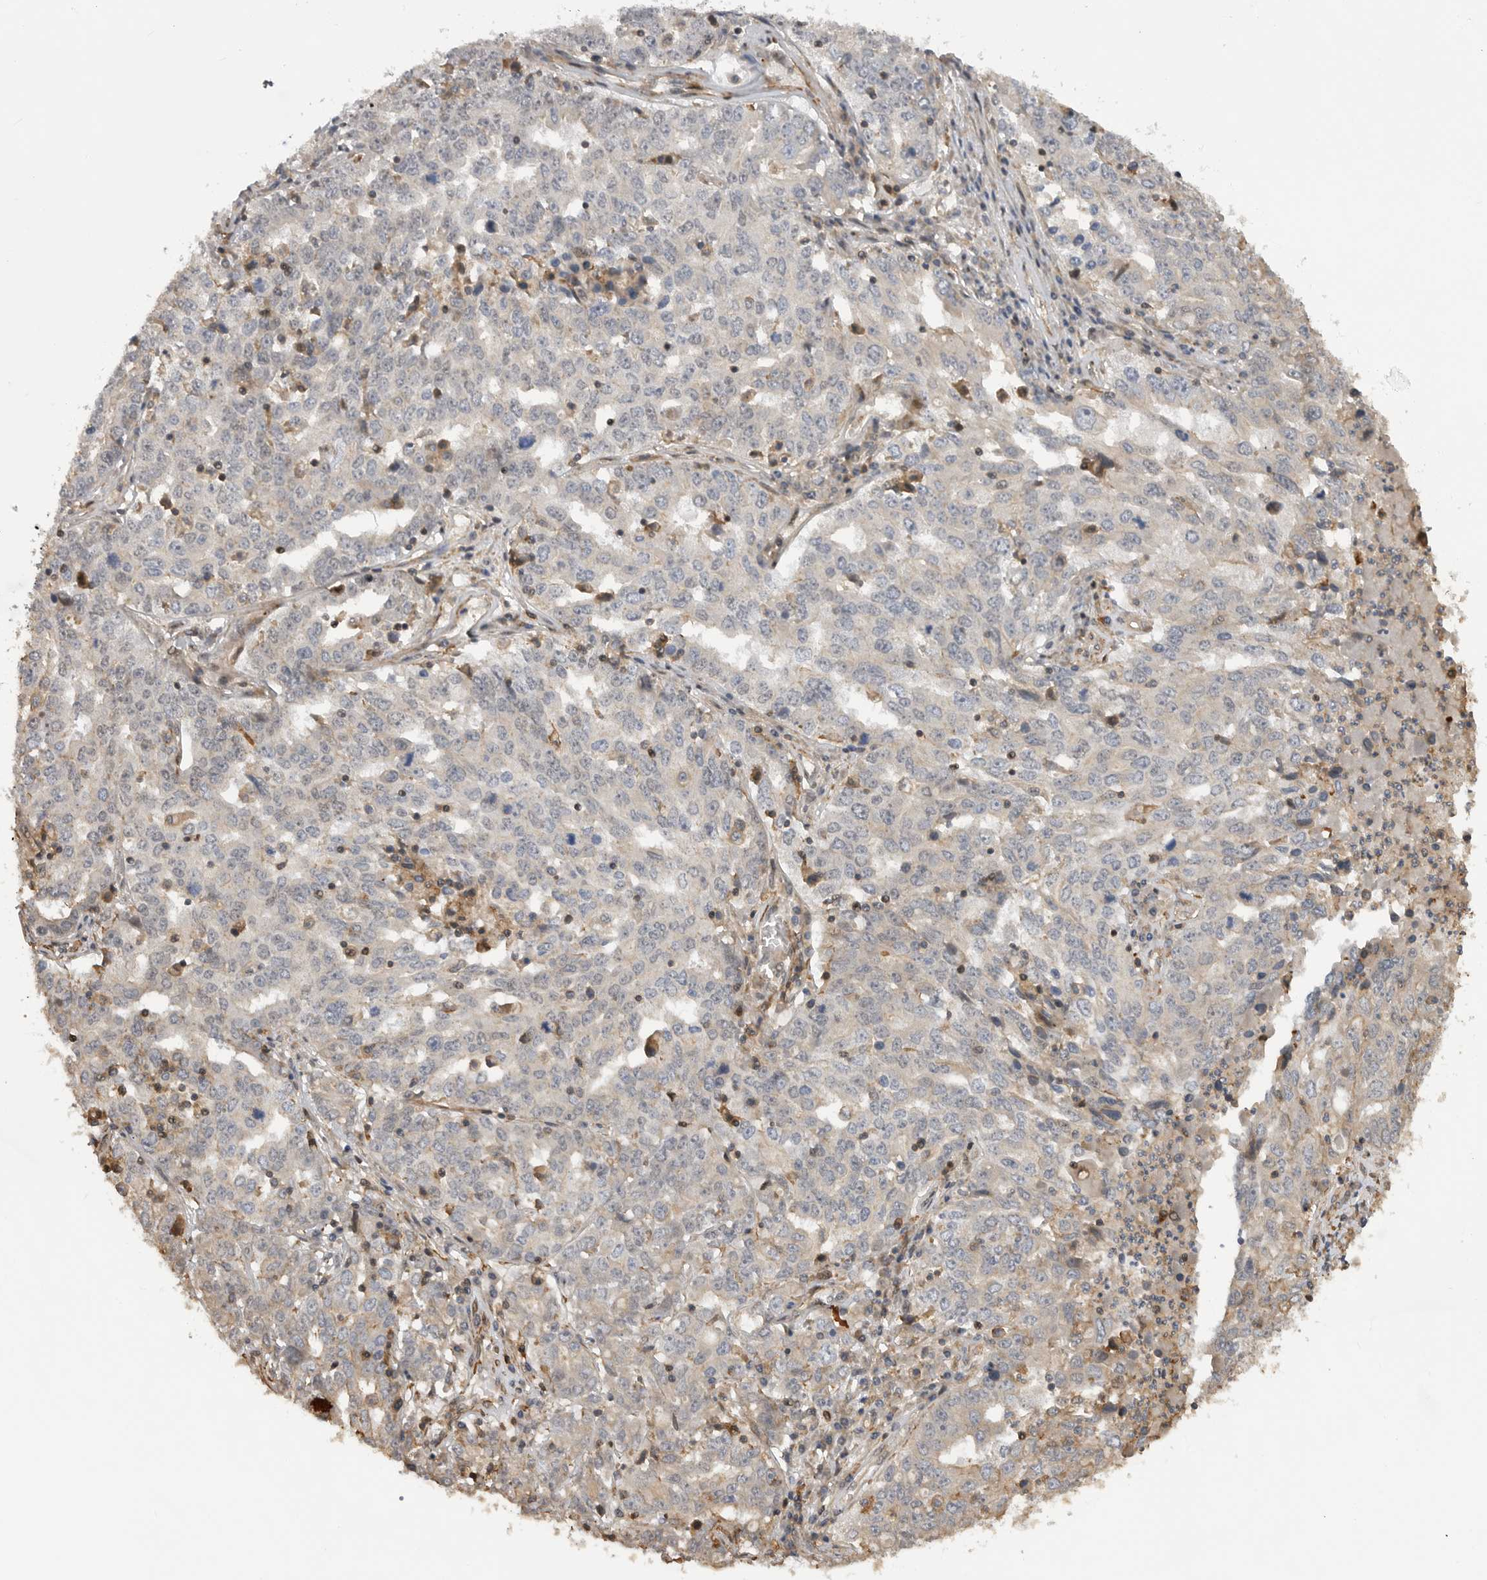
{"staining": {"intensity": "negative", "quantity": "none", "location": "none"}, "tissue": "ovarian cancer", "cell_type": "Tumor cells", "image_type": "cancer", "snomed": [{"axis": "morphology", "description": "Carcinoma, endometroid"}, {"axis": "topography", "description": "Ovary"}], "caption": "Immunohistochemistry photomicrograph of neoplastic tissue: human ovarian cancer (endometroid carcinoma) stained with DAB (3,3'-diaminobenzidine) shows no significant protein positivity in tumor cells. Nuclei are stained in blue.", "gene": "TRIM56", "patient": {"sex": "female", "age": 62}}